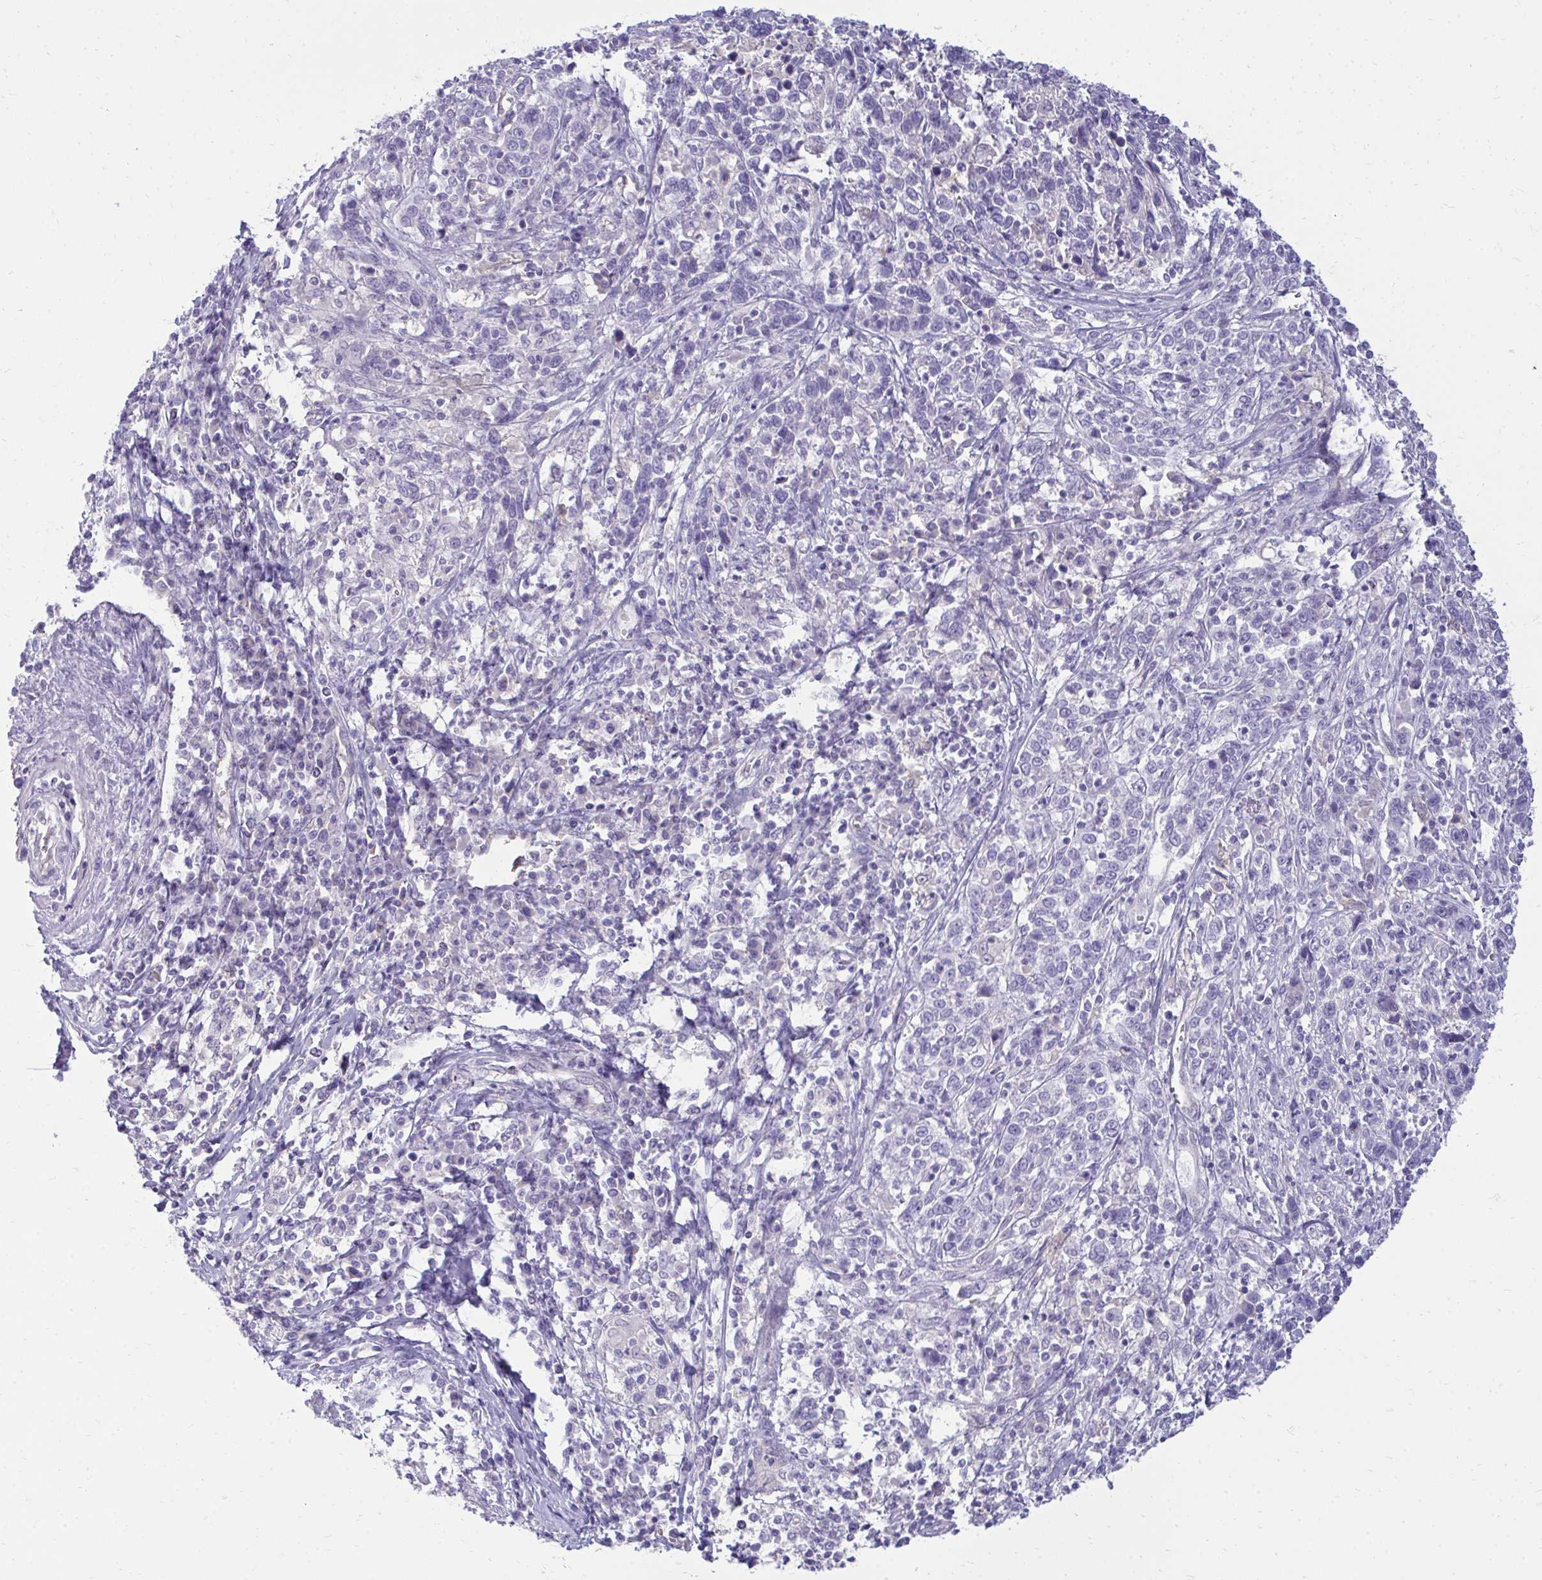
{"staining": {"intensity": "negative", "quantity": "none", "location": "none"}, "tissue": "cervical cancer", "cell_type": "Tumor cells", "image_type": "cancer", "snomed": [{"axis": "morphology", "description": "Squamous cell carcinoma, NOS"}, {"axis": "topography", "description": "Cervix"}], "caption": "Immunohistochemical staining of cervical cancer shows no significant staining in tumor cells.", "gene": "FABP3", "patient": {"sex": "female", "age": 46}}